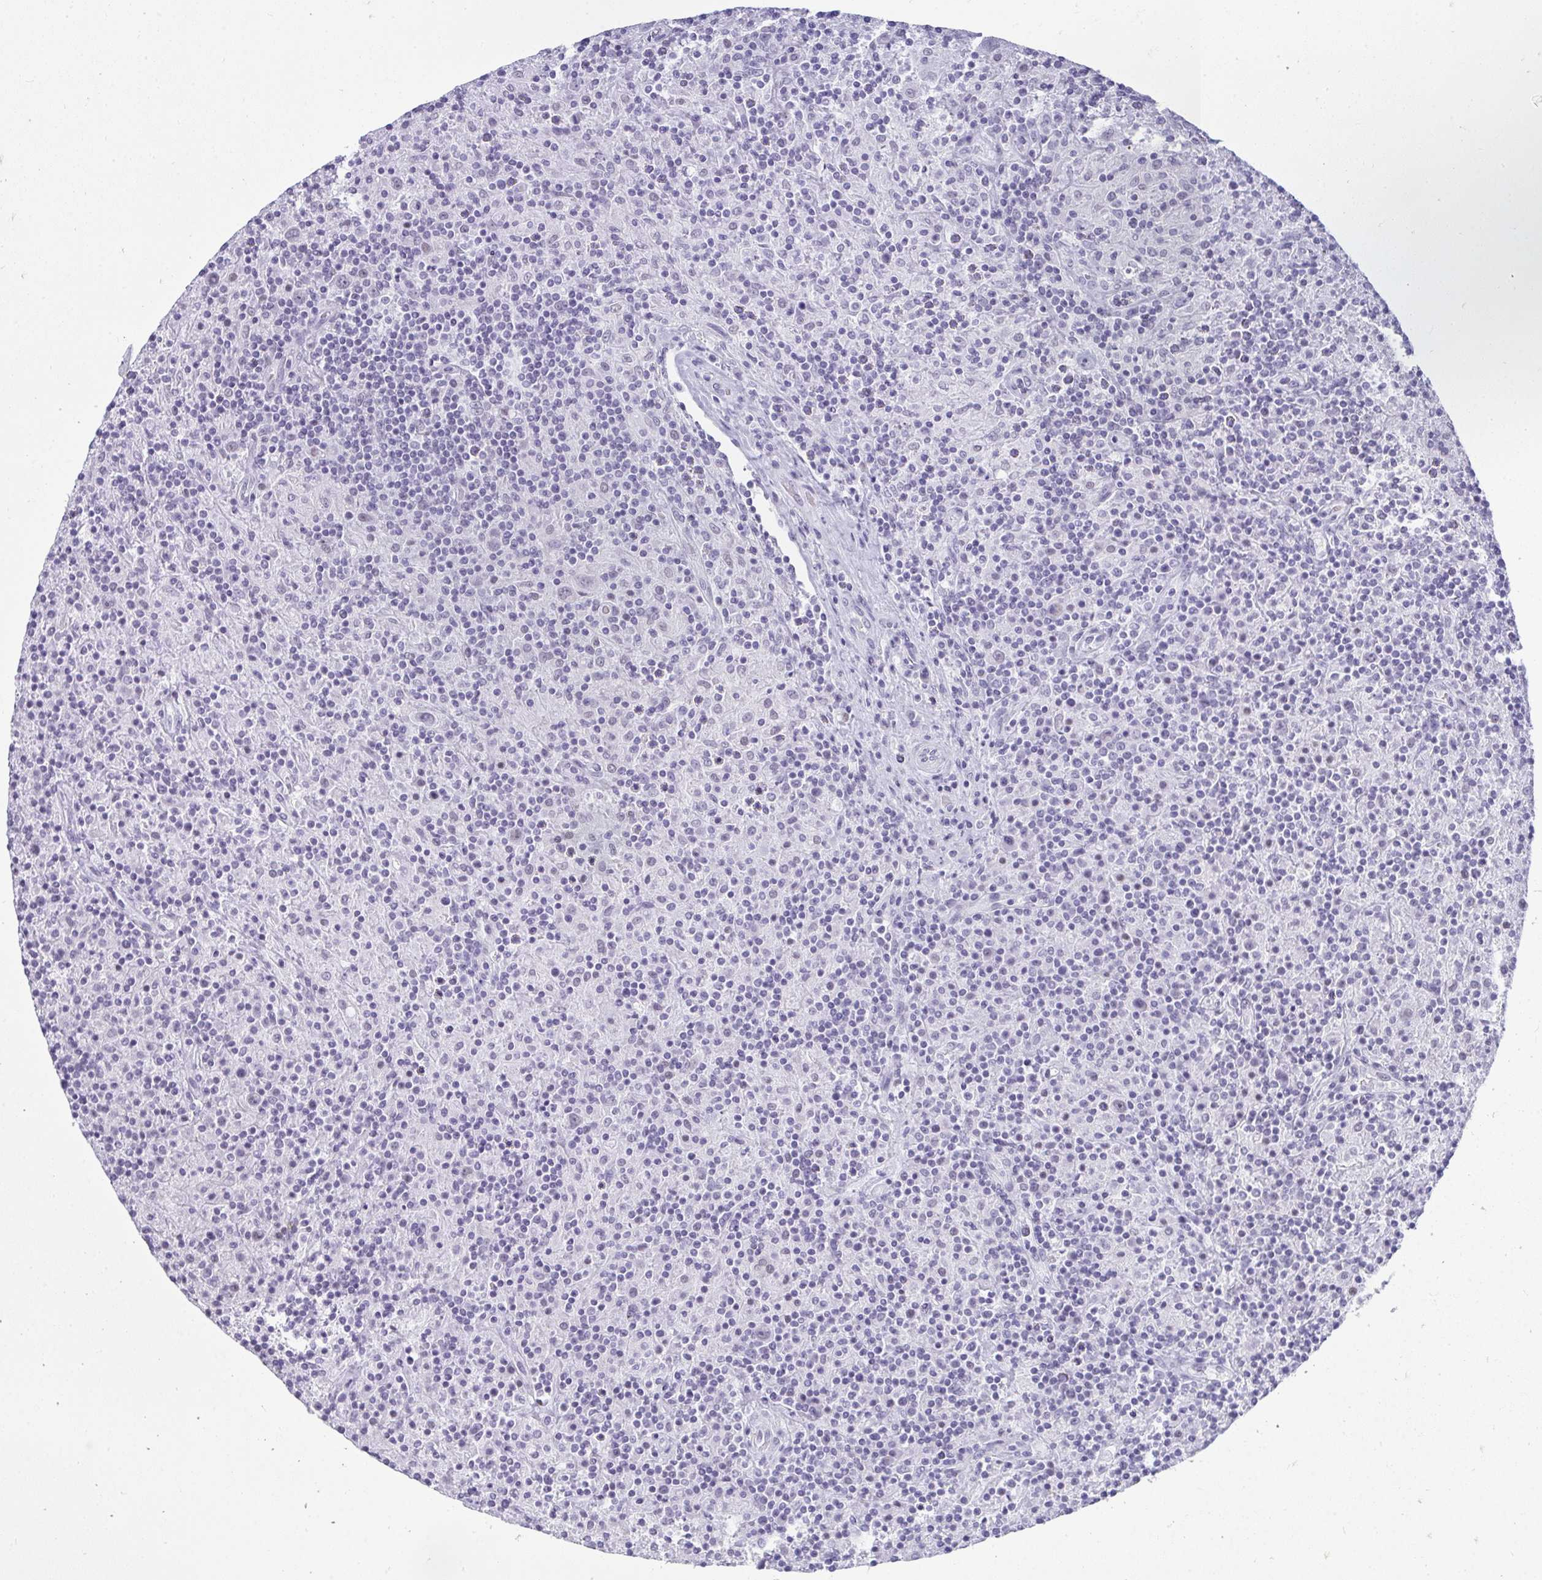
{"staining": {"intensity": "negative", "quantity": "none", "location": "none"}, "tissue": "lymphoma", "cell_type": "Tumor cells", "image_type": "cancer", "snomed": [{"axis": "morphology", "description": "Hodgkin's disease, NOS"}, {"axis": "topography", "description": "Lymph node"}], "caption": "High magnification brightfield microscopy of lymphoma stained with DAB (3,3'-diaminobenzidine) (brown) and counterstained with hematoxylin (blue): tumor cells show no significant staining.", "gene": "PLA2G1B", "patient": {"sex": "male", "age": 70}}